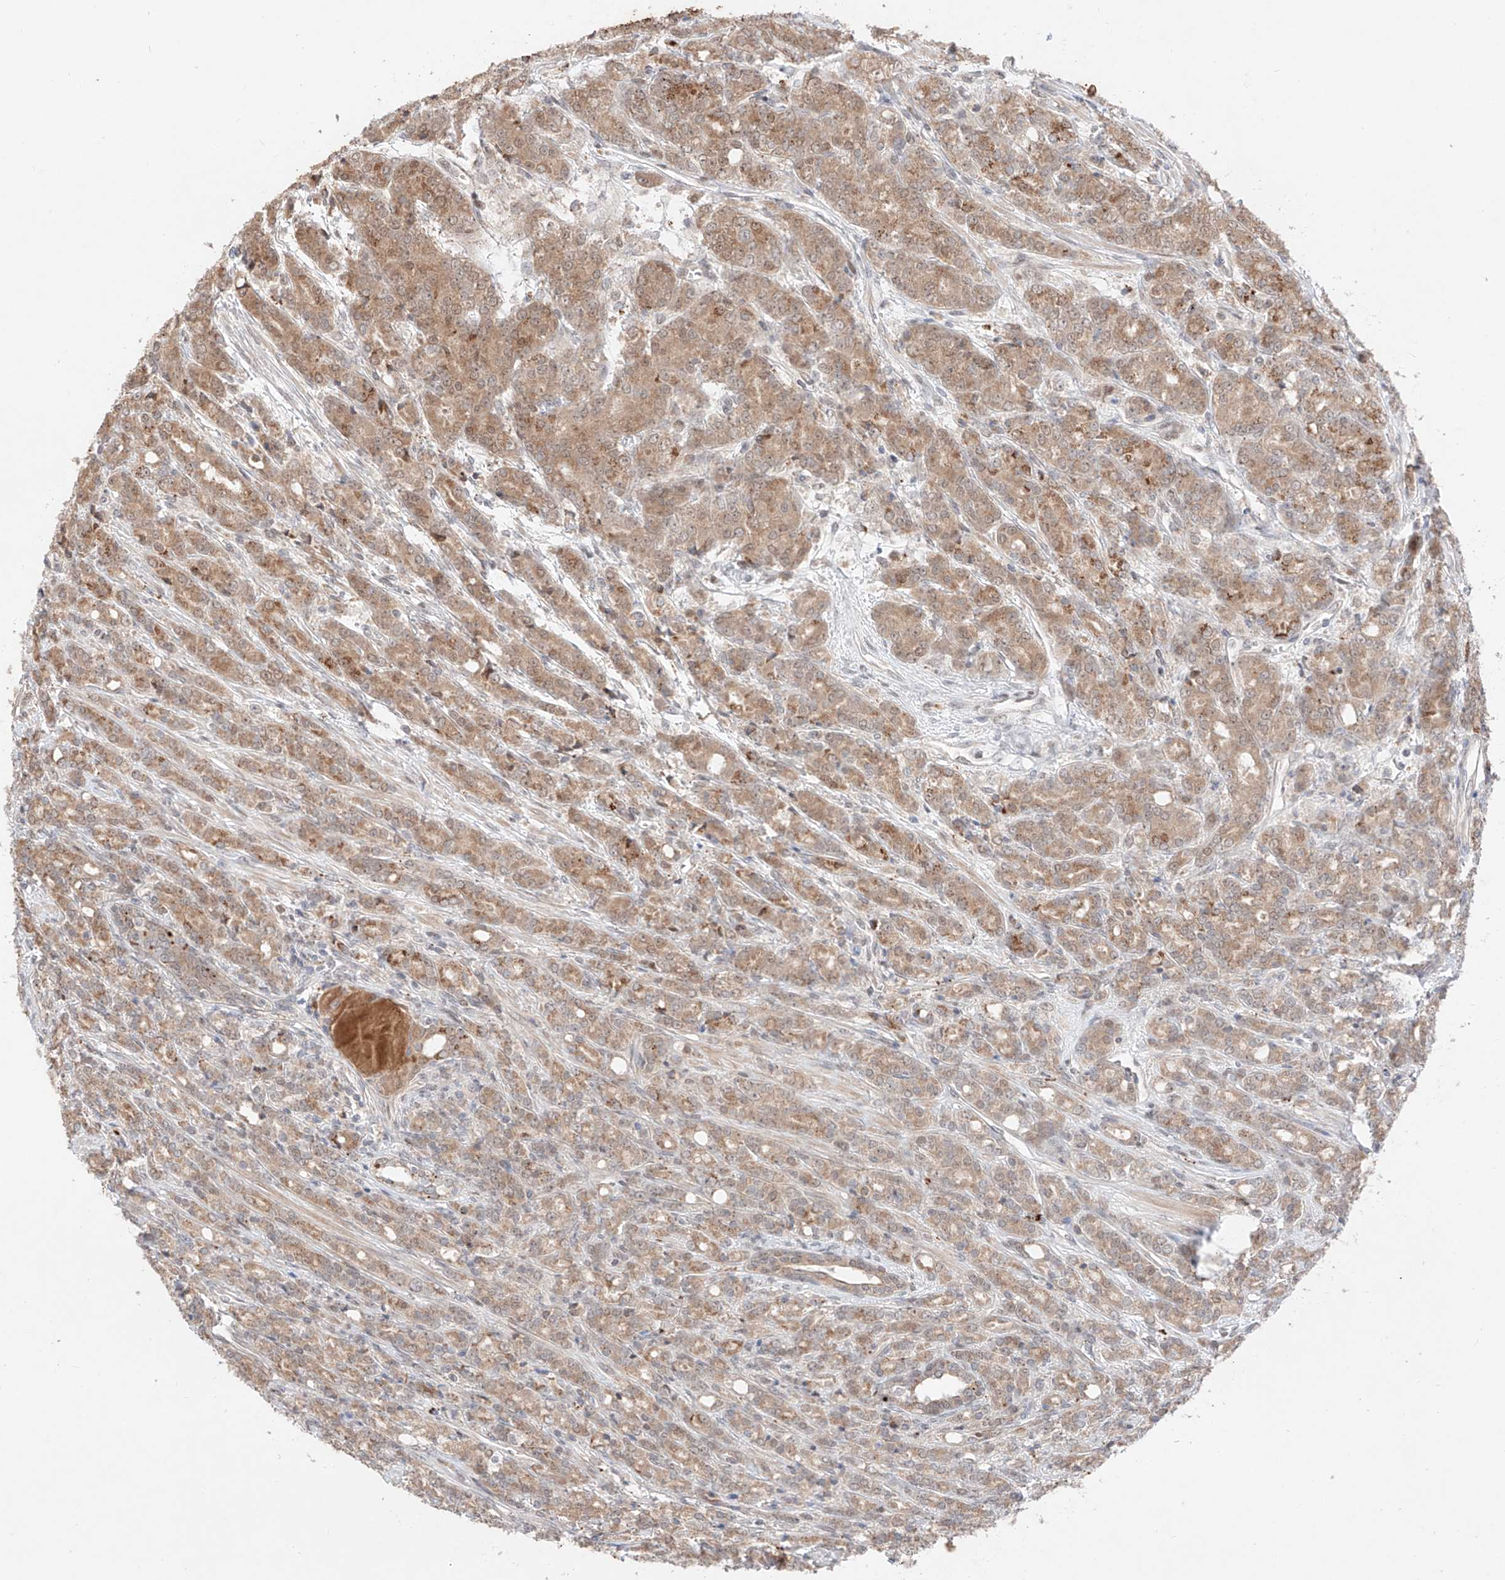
{"staining": {"intensity": "moderate", "quantity": ">75%", "location": "cytoplasmic/membranous"}, "tissue": "prostate cancer", "cell_type": "Tumor cells", "image_type": "cancer", "snomed": [{"axis": "morphology", "description": "Adenocarcinoma, High grade"}, {"axis": "topography", "description": "Prostate"}], "caption": "High-magnification brightfield microscopy of prostate cancer (adenocarcinoma (high-grade)) stained with DAB (3,3'-diaminobenzidine) (brown) and counterstained with hematoxylin (blue). tumor cells exhibit moderate cytoplasmic/membranous staining is present in approximately>75% of cells.", "gene": "GCNT1", "patient": {"sex": "male", "age": 62}}